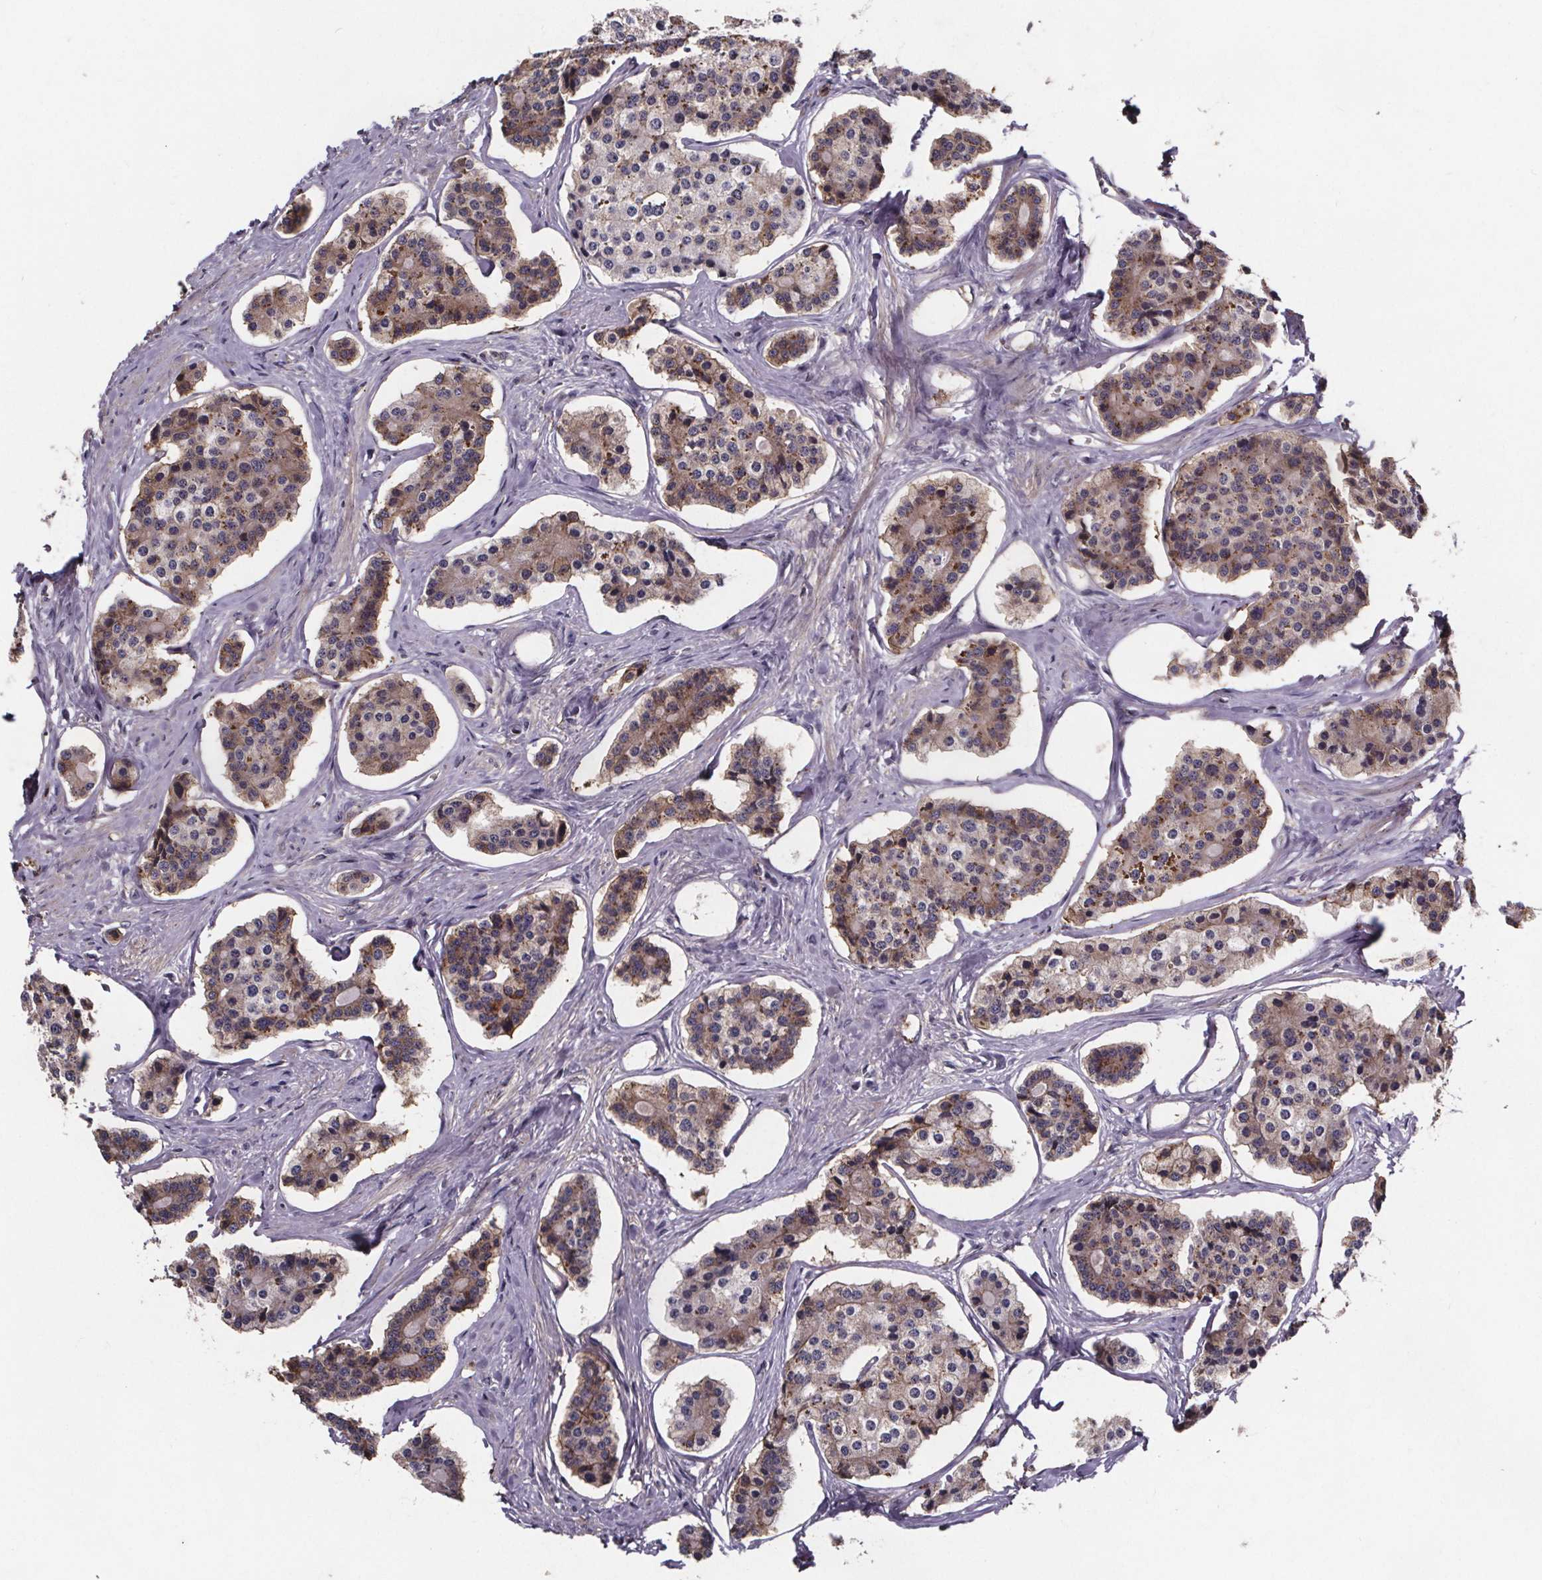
{"staining": {"intensity": "weak", "quantity": "25%-75%", "location": "cytoplasmic/membranous"}, "tissue": "carcinoid", "cell_type": "Tumor cells", "image_type": "cancer", "snomed": [{"axis": "morphology", "description": "Carcinoid, malignant, NOS"}, {"axis": "topography", "description": "Small intestine"}], "caption": "Immunohistochemical staining of human malignant carcinoid shows weak cytoplasmic/membranous protein expression in about 25%-75% of tumor cells. Nuclei are stained in blue.", "gene": "FASTKD3", "patient": {"sex": "female", "age": 65}}